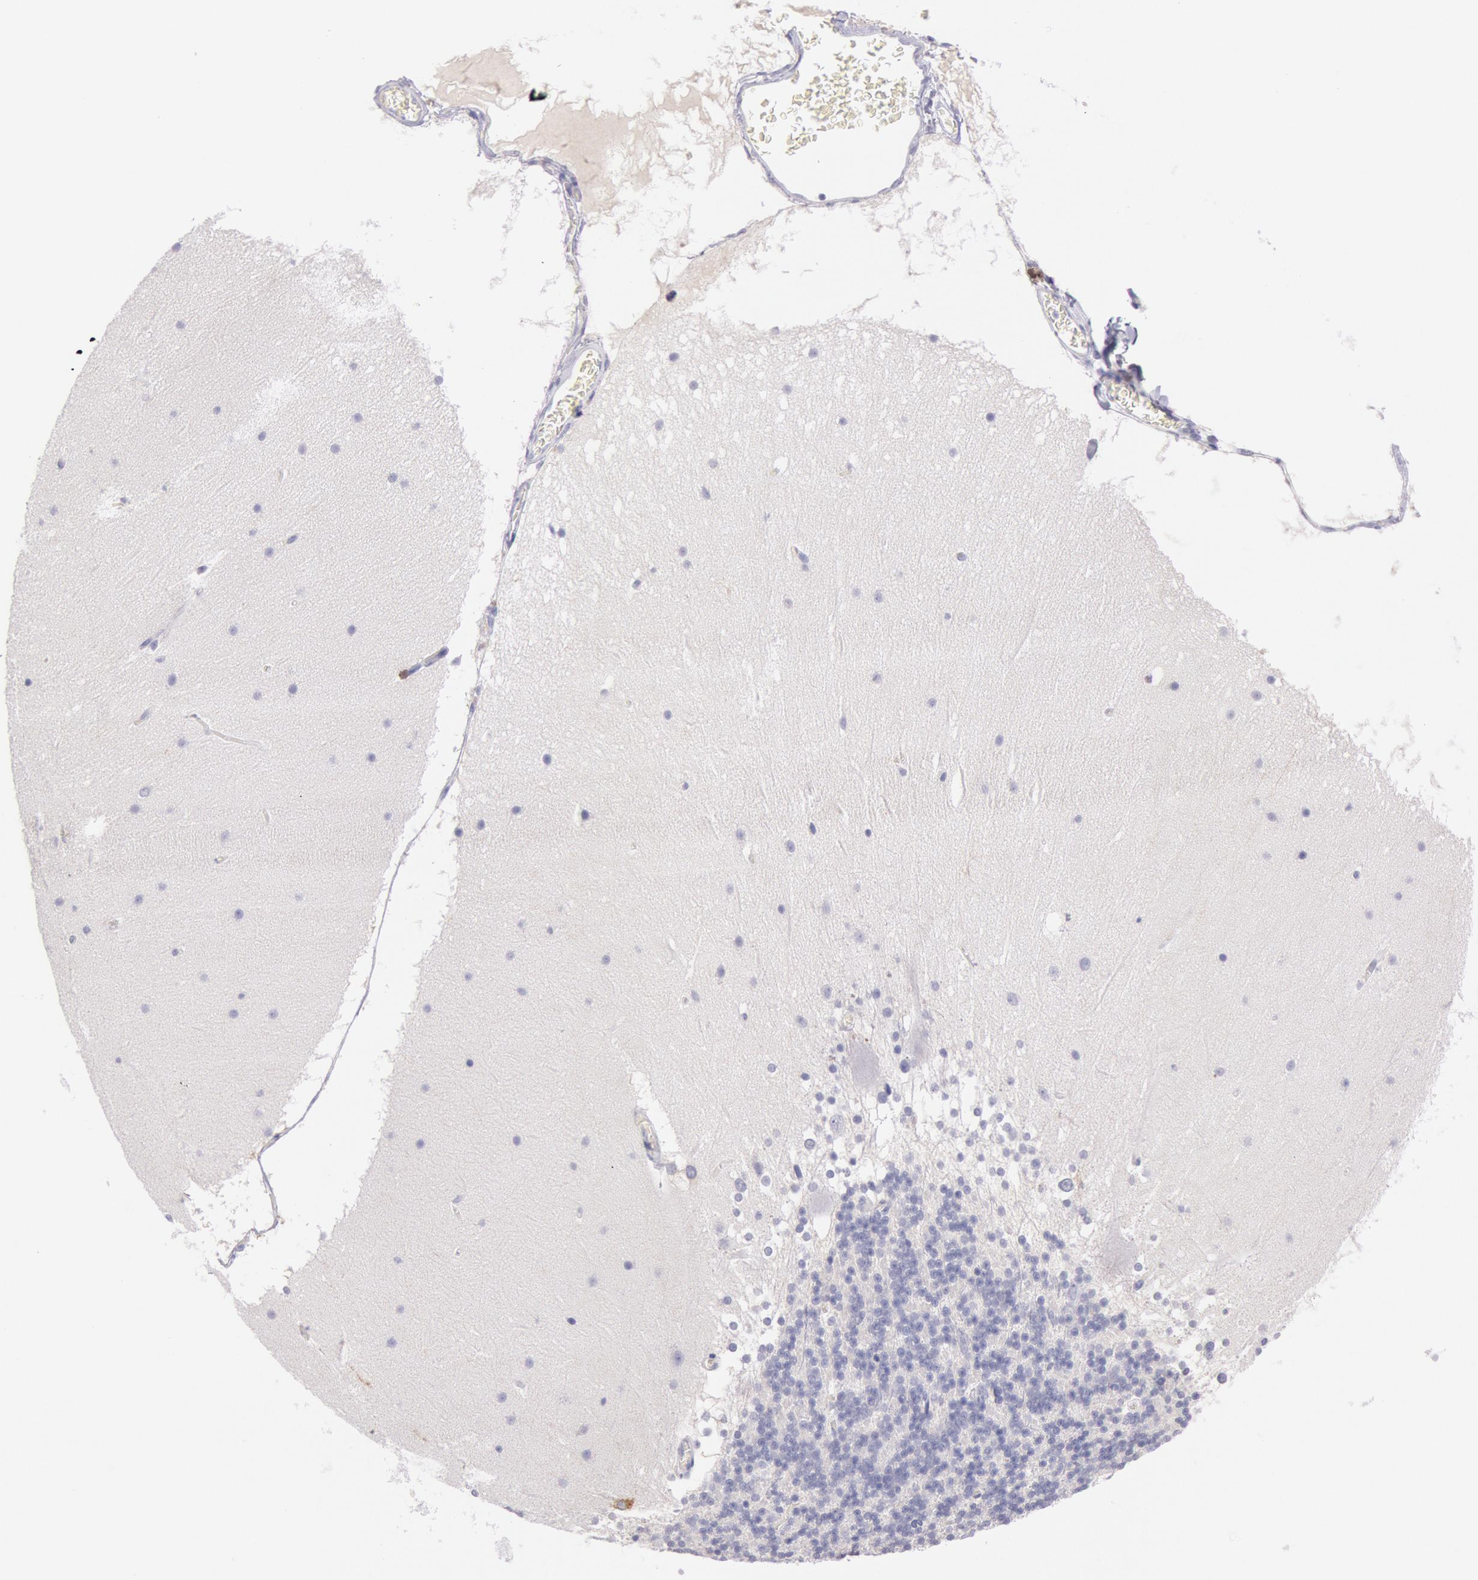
{"staining": {"intensity": "negative", "quantity": "none", "location": "none"}, "tissue": "cerebellum", "cell_type": "Cells in granular layer", "image_type": "normal", "snomed": [{"axis": "morphology", "description": "Normal tissue, NOS"}, {"axis": "topography", "description": "Cerebellum"}], "caption": "Immunohistochemistry micrograph of normal human cerebellum stained for a protein (brown), which displays no positivity in cells in granular layer.", "gene": "EGFR", "patient": {"sex": "female", "age": 19}}